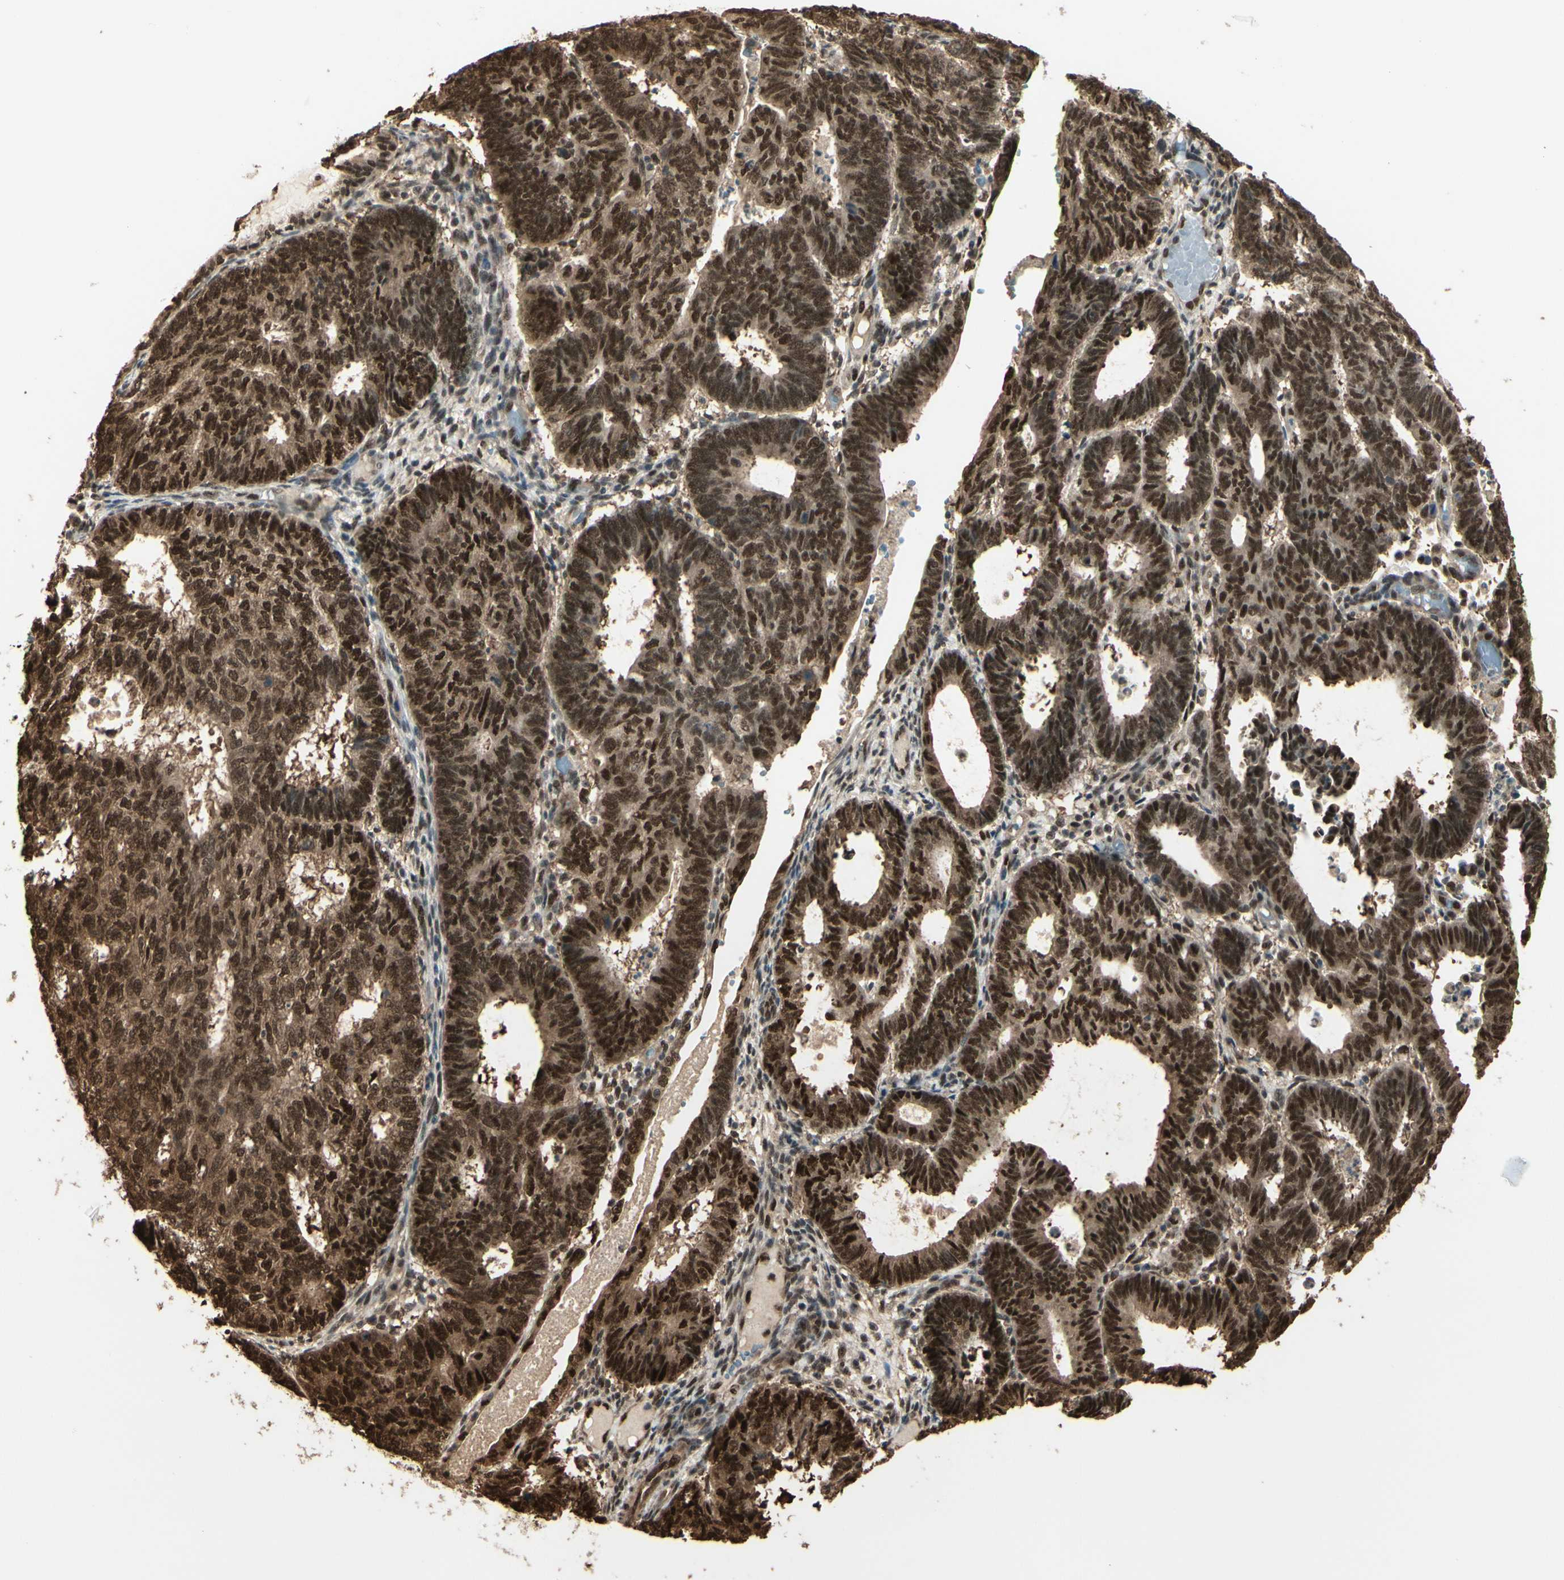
{"staining": {"intensity": "strong", "quantity": ">75%", "location": "cytoplasmic/membranous,nuclear"}, "tissue": "endometrial cancer", "cell_type": "Tumor cells", "image_type": "cancer", "snomed": [{"axis": "morphology", "description": "Adenocarcinoma, NOS"}, {"axis": "topography", "description": "Uterus"}], "caption": "Protein staining reveals strong cytoplasmic/membranous and nuclear staining in about >75% of tumor cells in adenocarcinoma (endometrial). The staining was performed using DAB to visualize the protein expression in brown, while the nuclei were stained in blue with hematoxylin (Magnification: 20x).", "gene": "HSF1", "patient": {"sex": "female", "age": 60}}